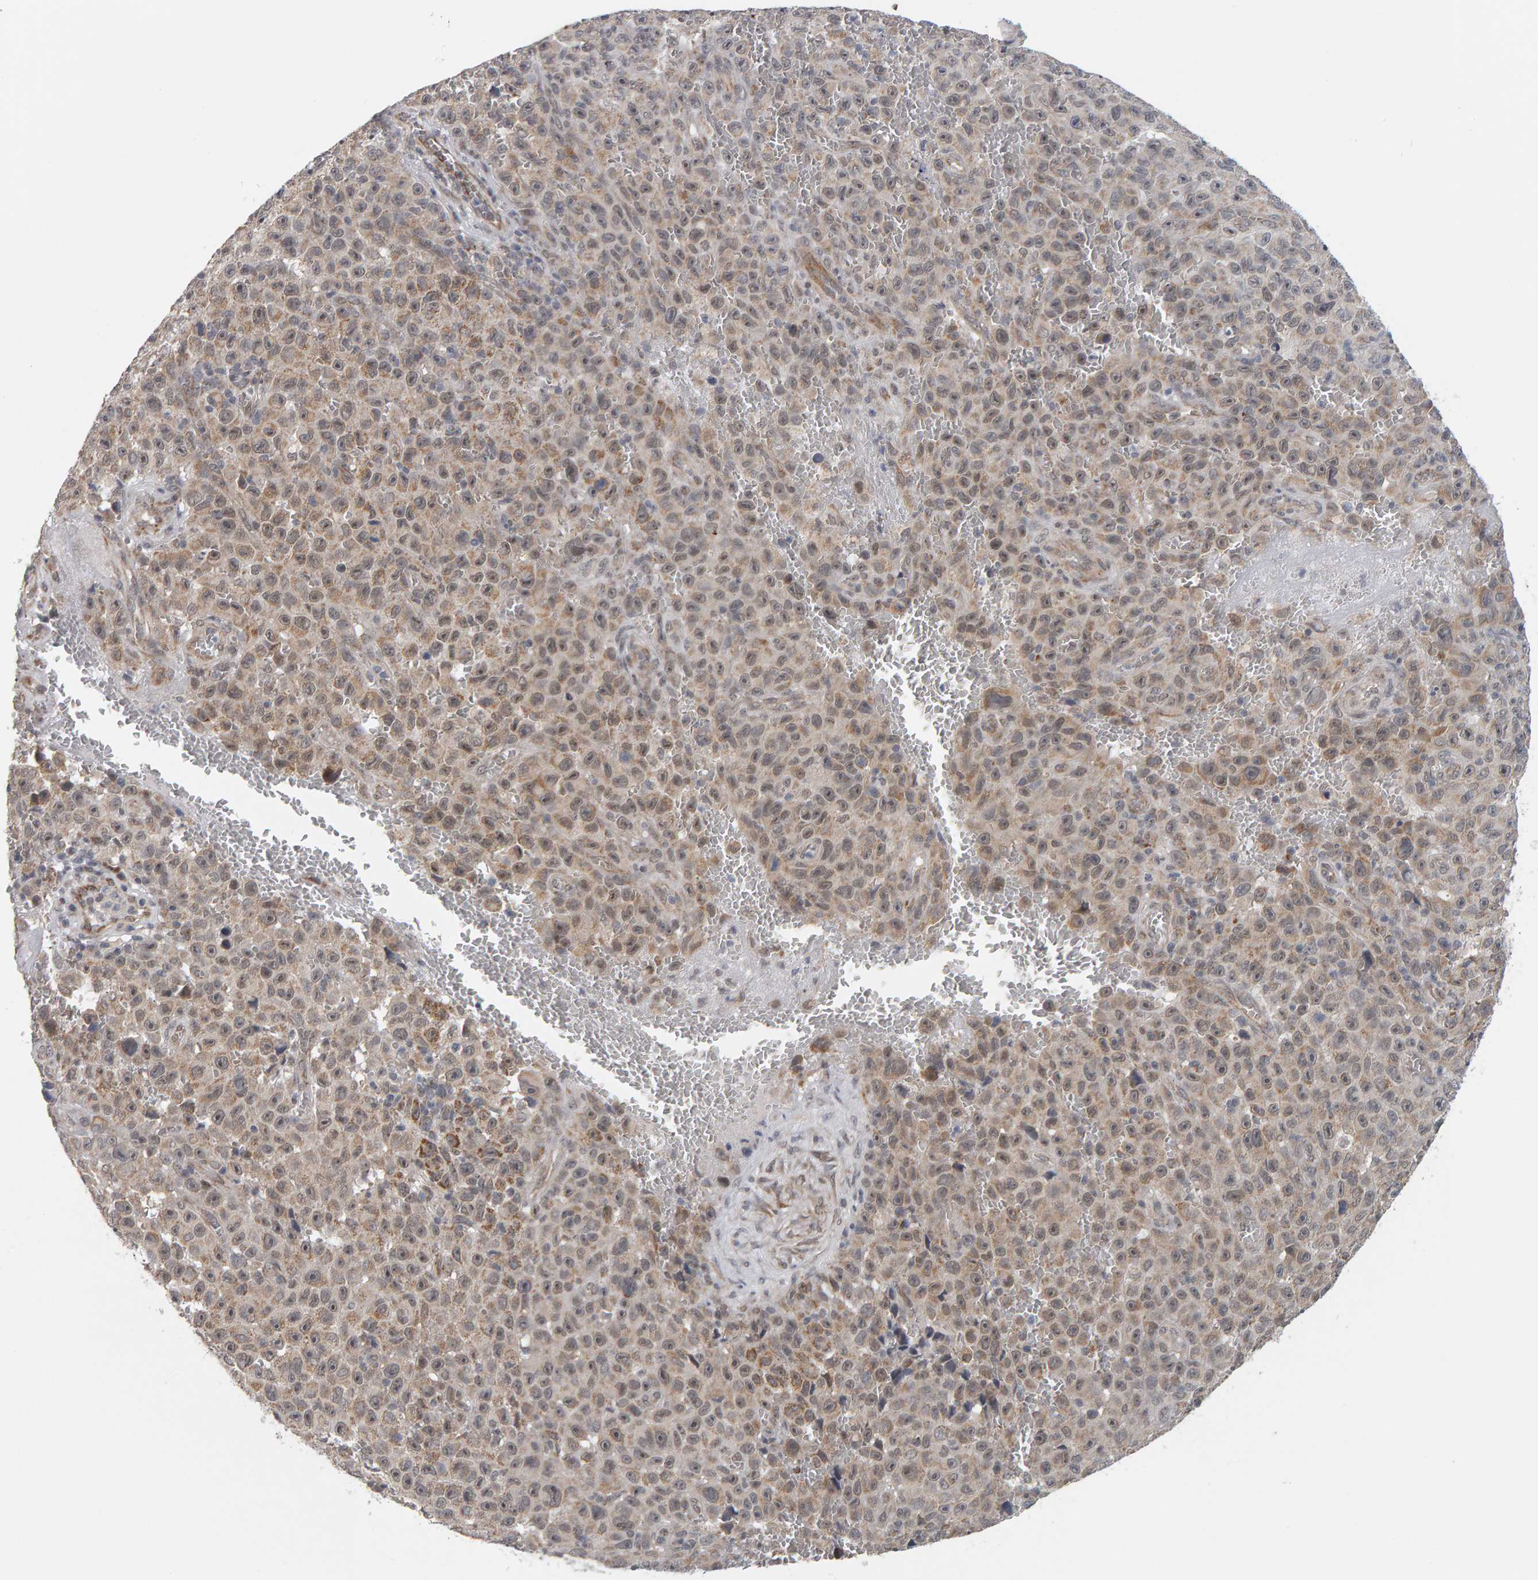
{"staining": {"intensity": "weak", "quantity": ">75%", "location": "cytoplasmic/membranous,nuclear"}, "tissue": "melanoma", "cell_type": "Tumor cells", "image_type": "cancer", "snomed": [{"axis": "morphology", "description": "Malignant melanoma, NOS"}, {"axis": "topography", "description": "Skin"}], "caption": "The image shows staining of malignant melanoma, revealing weak cytoplasmic/membranous and nuclear protein positivity (brown color) within tumor cells.", "gene": "DAP3", "patient": {"sex": "female", "age": 82}}